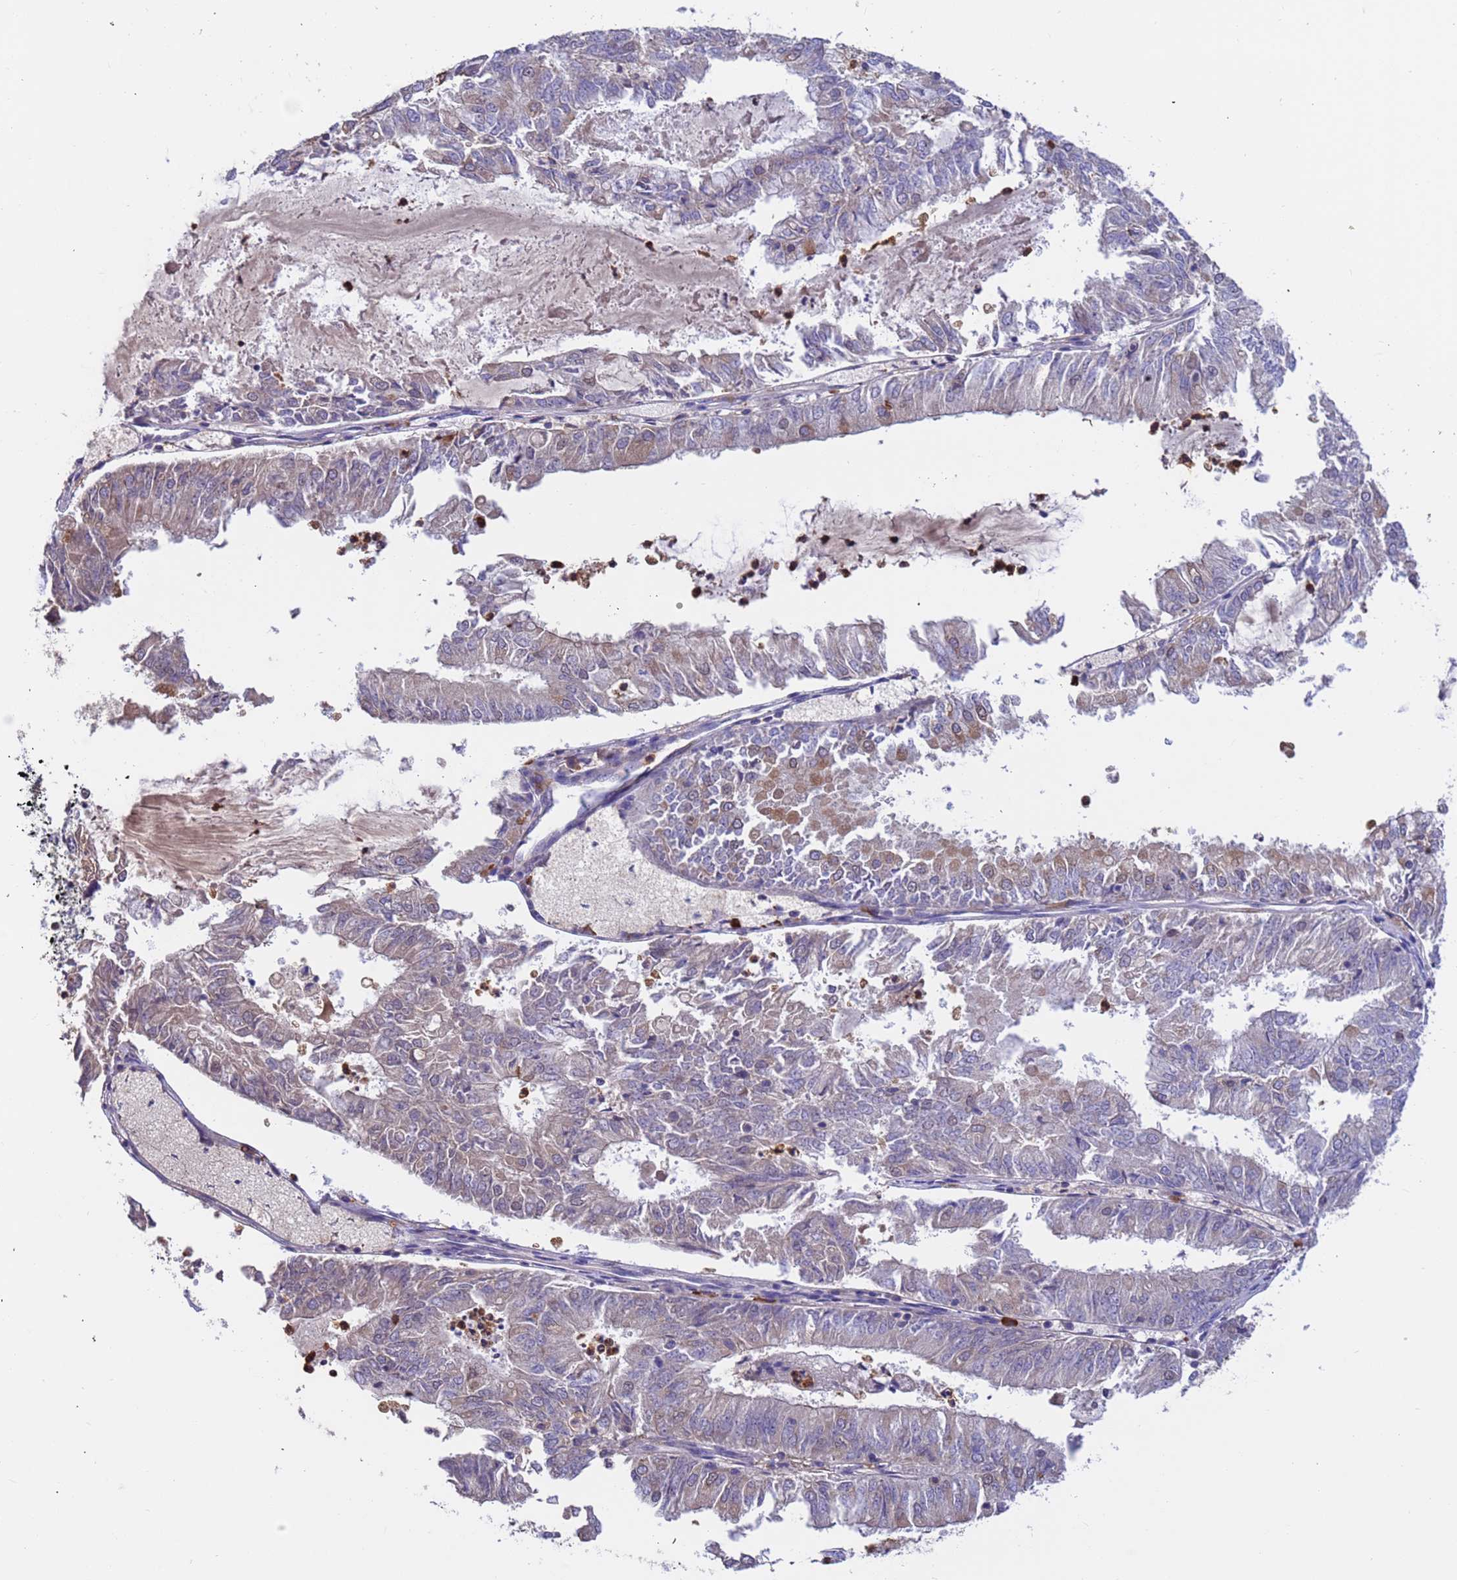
{"staining": {"intensity": "weak", "quantity": "<25%", "location": "cytoplasmic/membranous"}, "tissue": "endometrial cancer", "cell_type": "Tumor cells", "image_type": "cancer", "snomed": [{"axis": "morphology", "description": "Adenocarcinoma, NOS"}, {"axis": "topography", "description": "Endometrium"}], "caption": "Tumor cells show no significant expression in endometrial cancer.", "gene": "AMPD3", "patient": {"sex": "female", "age": 57}}